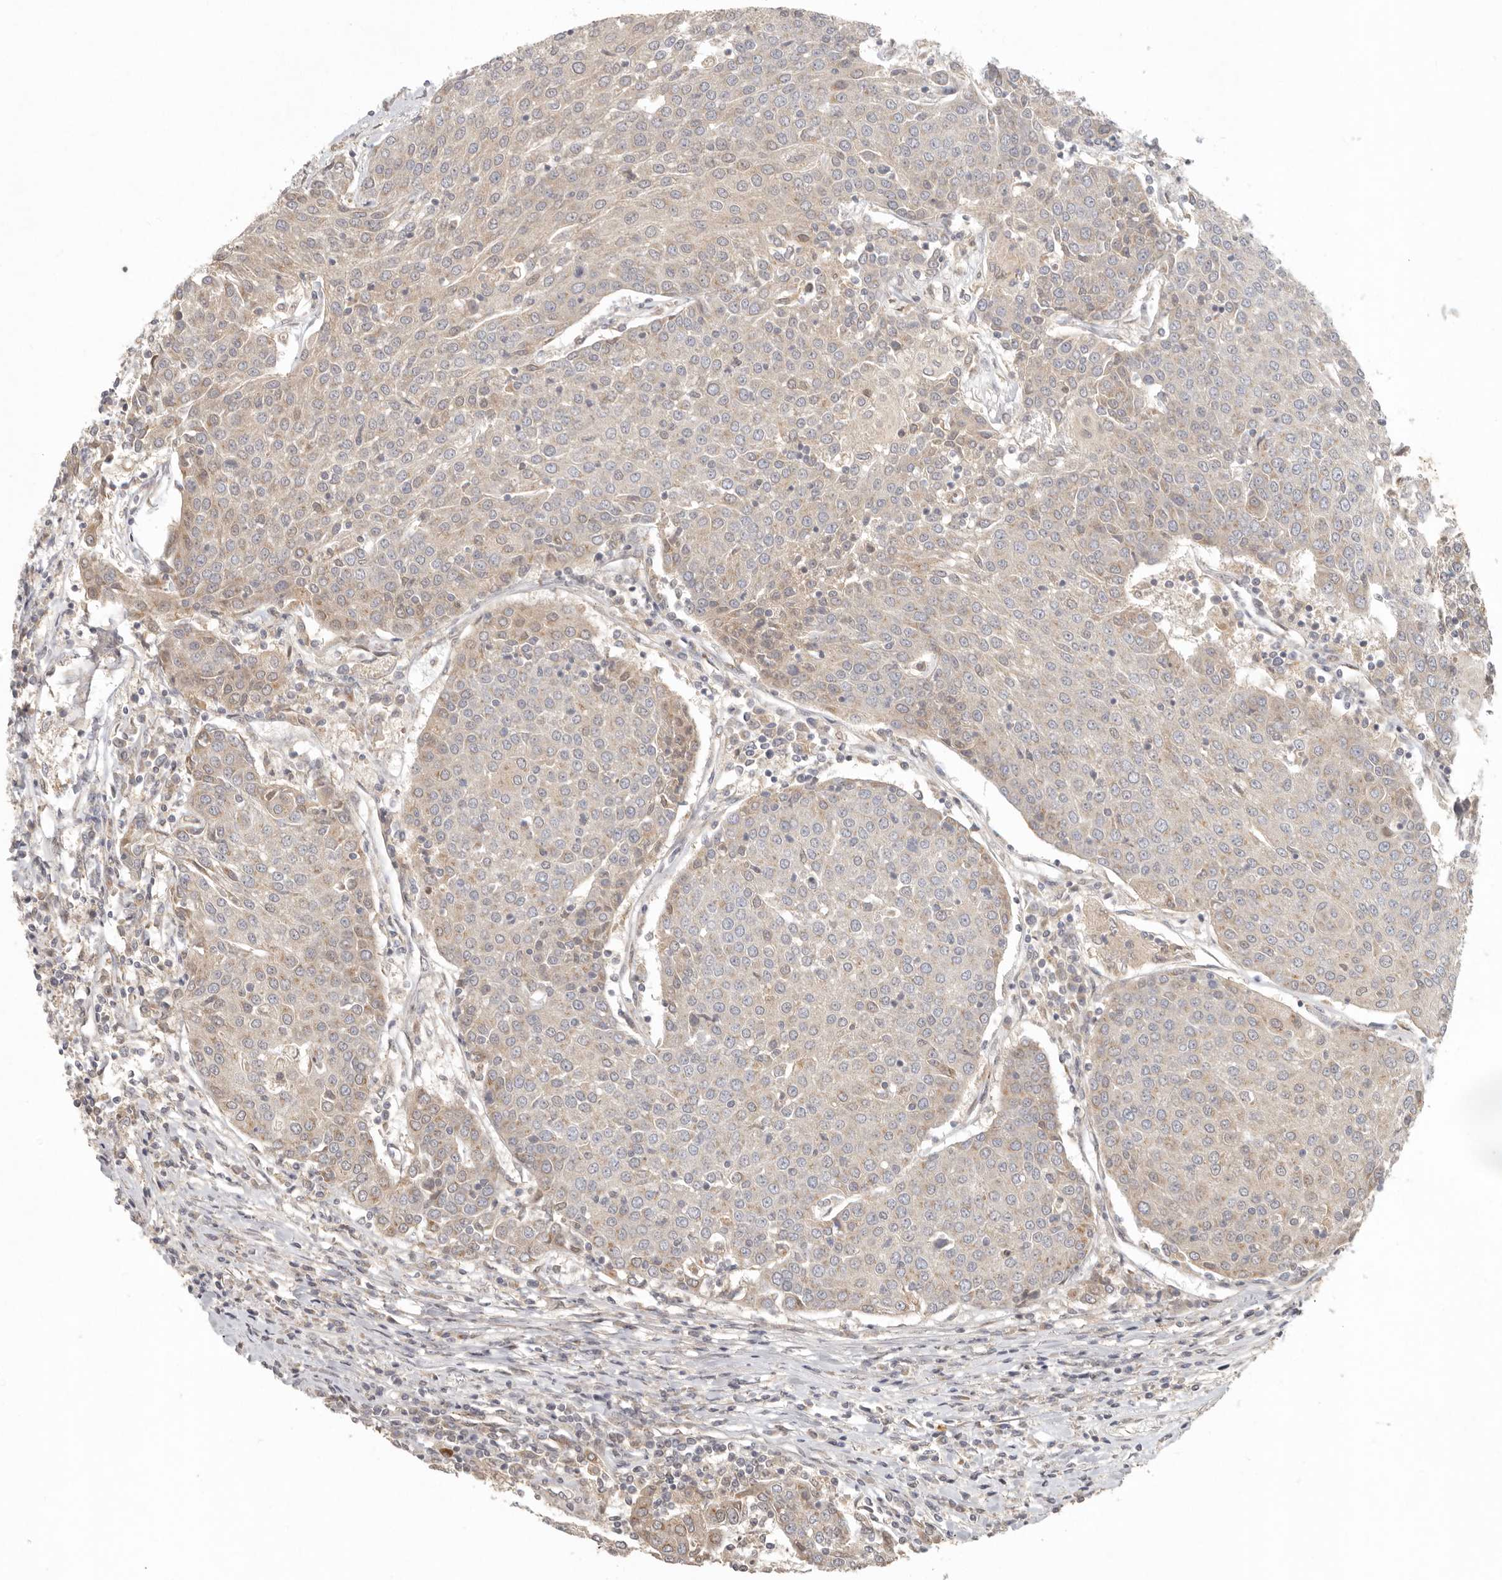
{"staining": {"intensity": "weak", "quantity": "25%-75%", "location": "cytoplasmic/membranous"}, "tissue": "urothelial cancer", "cell_type": "Tumor cells", "image_type": "cancer", "snomed": [{"axis": "morphology", "description": "Urothelial carcinoma, High grade"}, {"axis": "topography", "description": "Urinary bladder"}], "caption": "Tumor cells demonstrate weak cytoplasmic/membranous staining in about 25%-75% of cells in urothelial cancer. Using DAB (brown) and hematoxylin (blue) stains, captured at high magnification using brightfield microscopy.", "gene": "LRRC75A", "patient": {"sex": "female", "age": 85}}